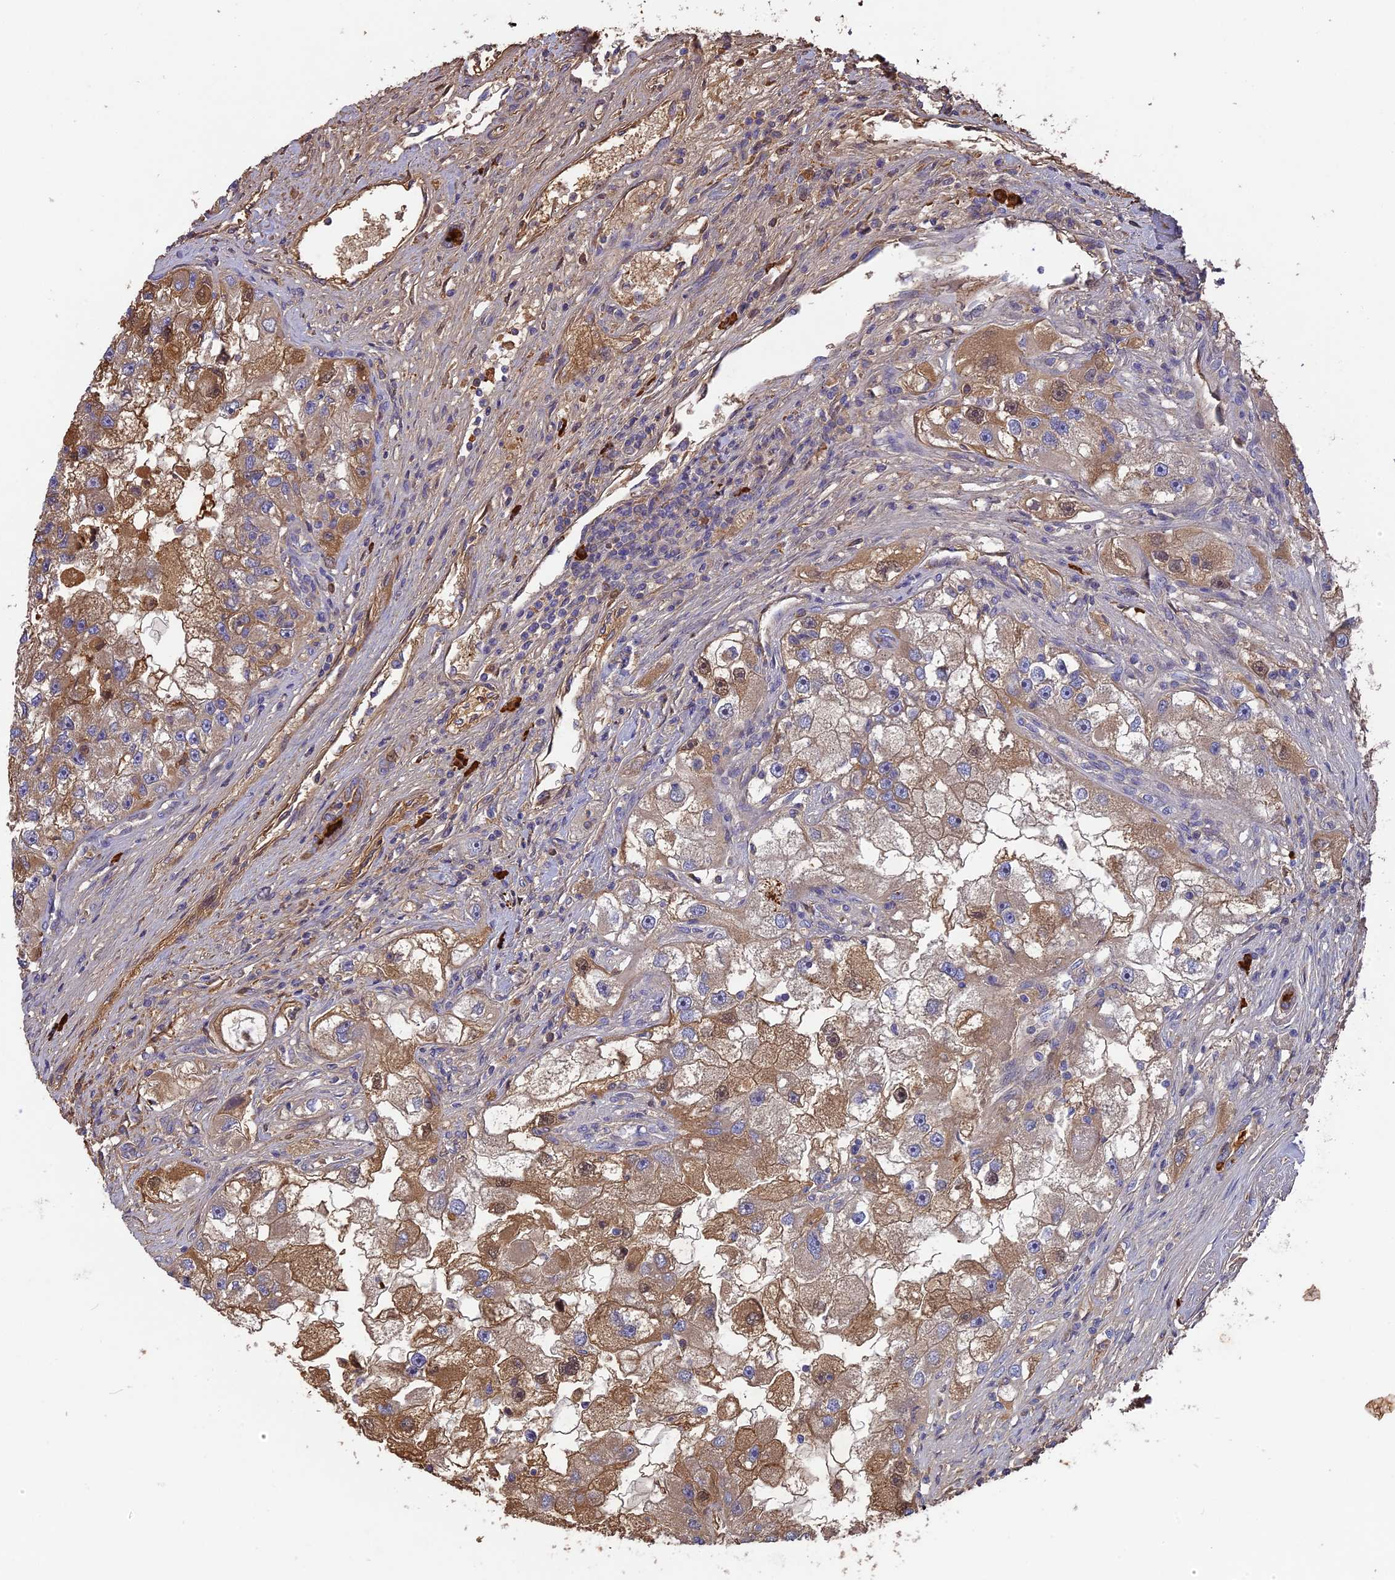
{"staining": {"intensity": "moderate", "quantity": ">75%", "location": "cytoplasmic/membranous"}, "tissue": "renal cancer", "cell_type": "Tumor cells", "image_type": "cancer", "snomed": [{"axis": "morphology", "description": "Adenocarcinoma, NOS"}, {"axis": "topography", "description": "Kidney"}], "caption": "Immunohistochemical staining of human renal cancer exhibits moderate cytoplasmic/membranous protein staining in approximately >75% of tumor cells. Using DAB (brown) and hematoxylin (blue) stains, captured at high magnification using brightfield microscopy.", "gene": "ERMAP", "patient": {"sex": "male", "age": 63}}